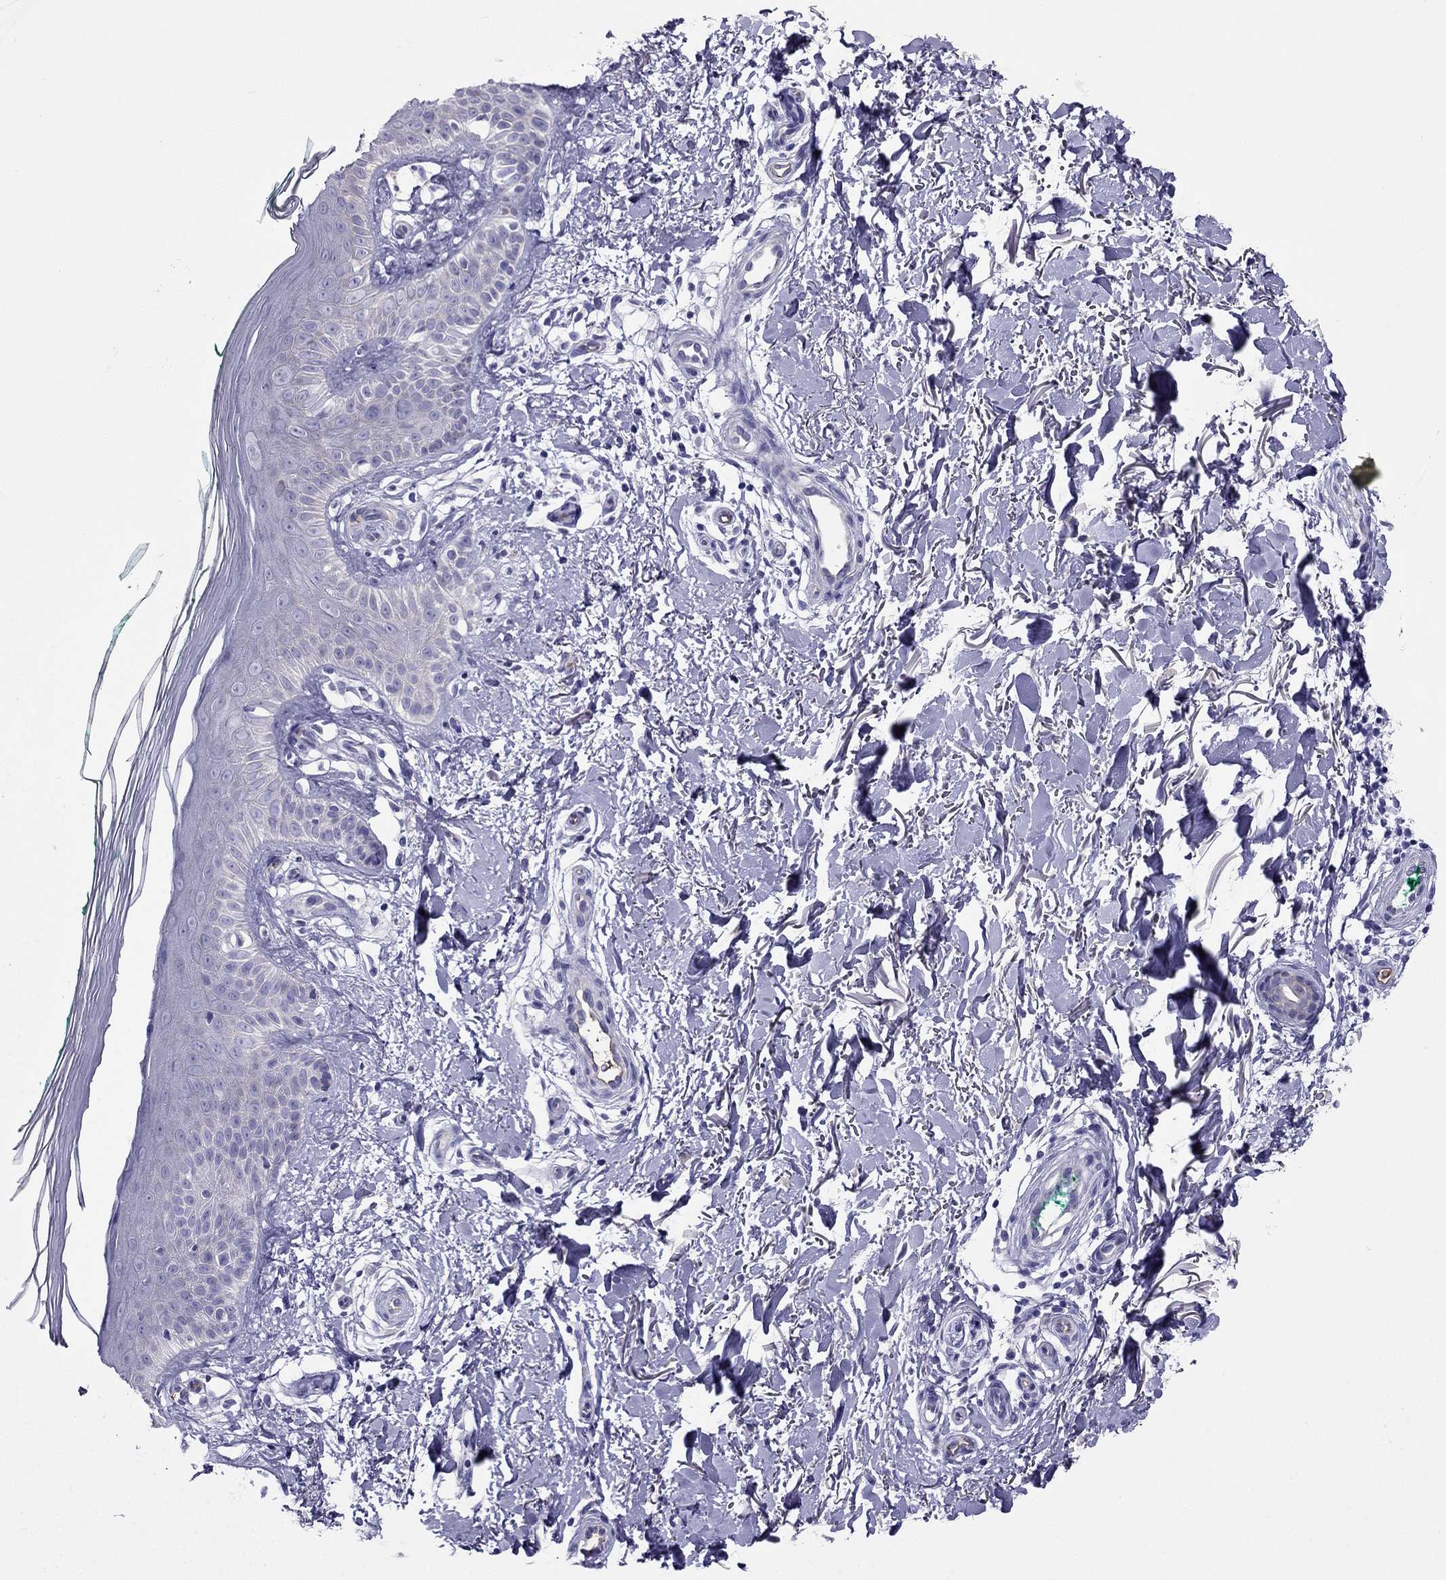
{"staining": {"intensity": "negative", "quantity": "none", "location": "none"}, "tissue": "skin", "cell_type": "Fibroblasts", "image_type": "normal", "snomed": [{"axis": "morphology", "description": "Normal tissue, NOS"}, {"axis": "morphology", "description": "Inflammation, NOS"}, {"axis": "morphology", "description": "Fibrosis, NOS"}, {"axis": "topography", "description": "Skin"}], "caption": "Fibroblasts show no significant protein expression in benign skin. (DAB immunohistochemistry (IHC), high magnification).", "gene": "TBC1D21", "patient": {"sex": "male", "age": 71}}